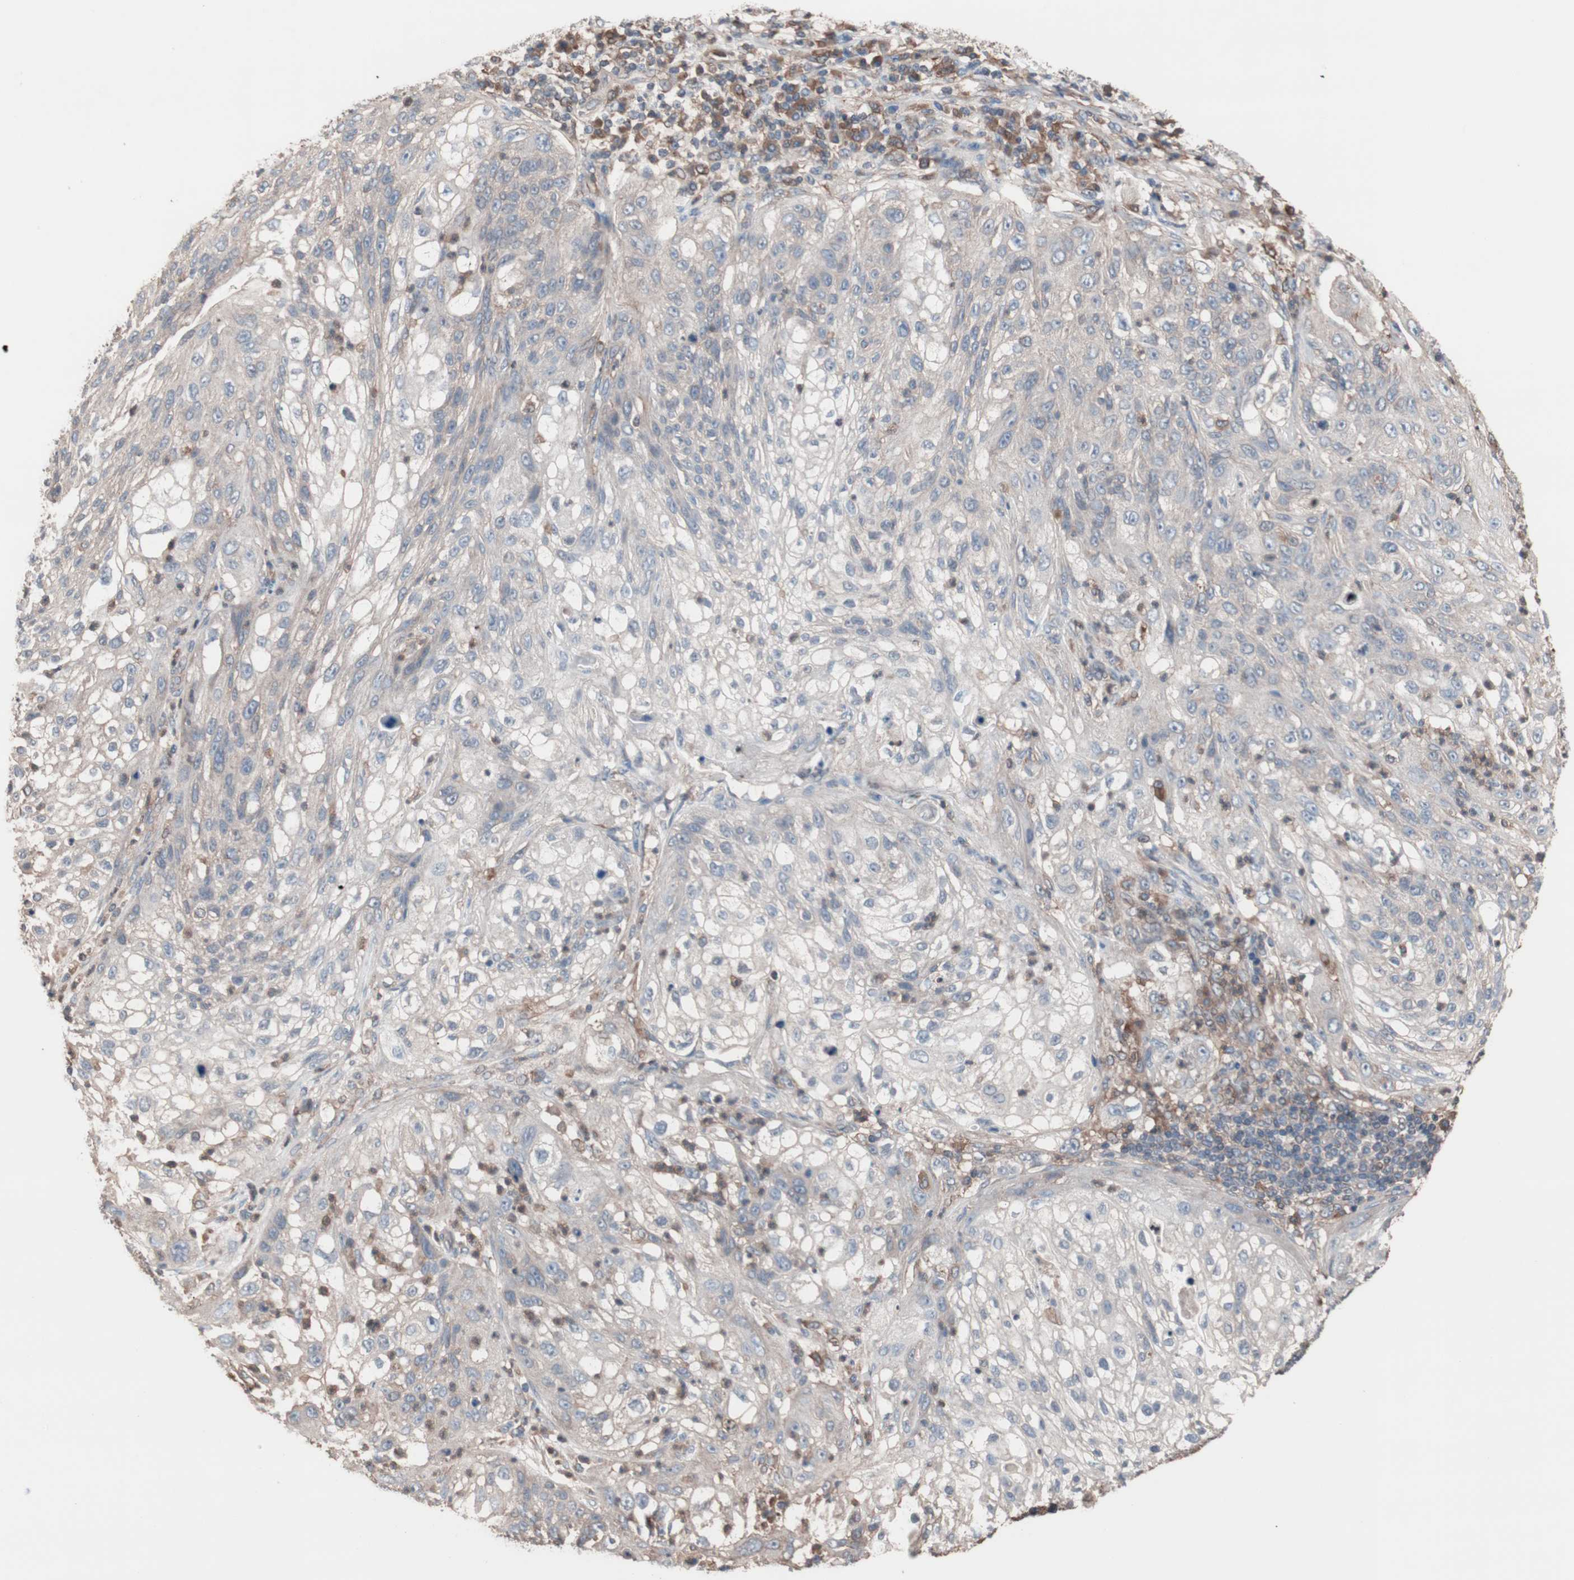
{"staining": {"intensity": "negative", "quantity": "none", "location": "none"}, "tissue": "lung cancer", "cell_type": "Tumor cells", "image_type": "cancer", "snomed": [{"axis": "morphology", "description": "Inflammation, NOS"}, {"axis": "morphology", "description": "Squamous cell carcinoma, NOS"}, {"axis": "topography", "description": "Lymph node"}, {"axis": "topography", "description": "Soft tissue"}, {"axis": "topography", "description": "Lung"}], "caption": "Protein analysis of squamous cell carcinoma (lung) displays no significant expression in tumor cells.", "gene": "ATG7", "patient": {"sex": "male", "age": 66}}